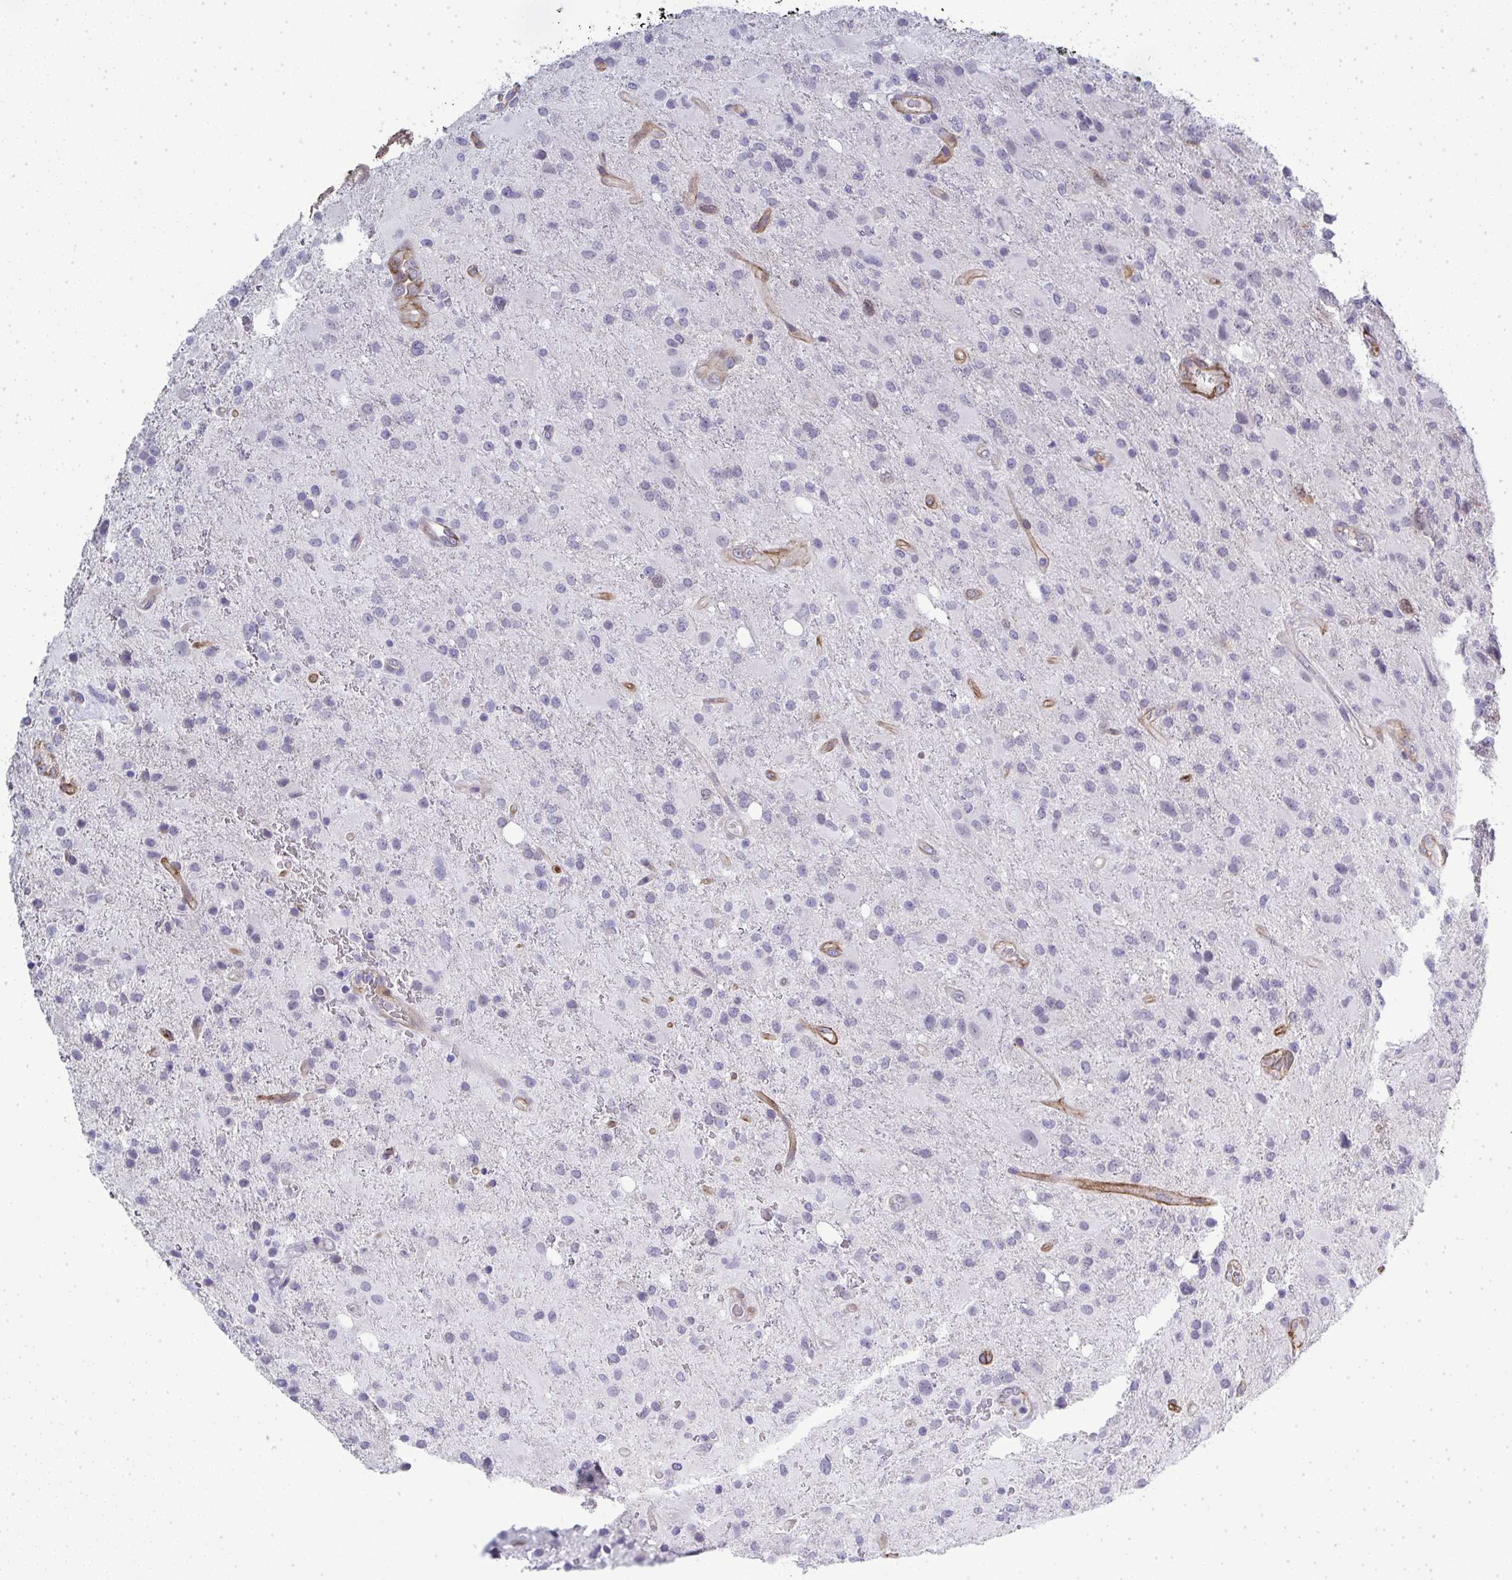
{"staining": {"intensity": "negative", "quantity": "none", "location": "none"}, "tissue": "glioma", "cell_type": "Tumor cells", "image_type": "cancer", "snomed": [{"axis": "morphology", "description": "Glioma, malignant, High grade"}, {"axis": "topography", "description": "Brain"}], "caption": "IHC histopathology image of neoplastic tissue: human glioma stained with DAB (3,3'-diaminobenzidine) demonstrates no significant protein expression in tumor cells.", "gene": "UBE2S", "patient": {"sex": "male", "age": 53}}